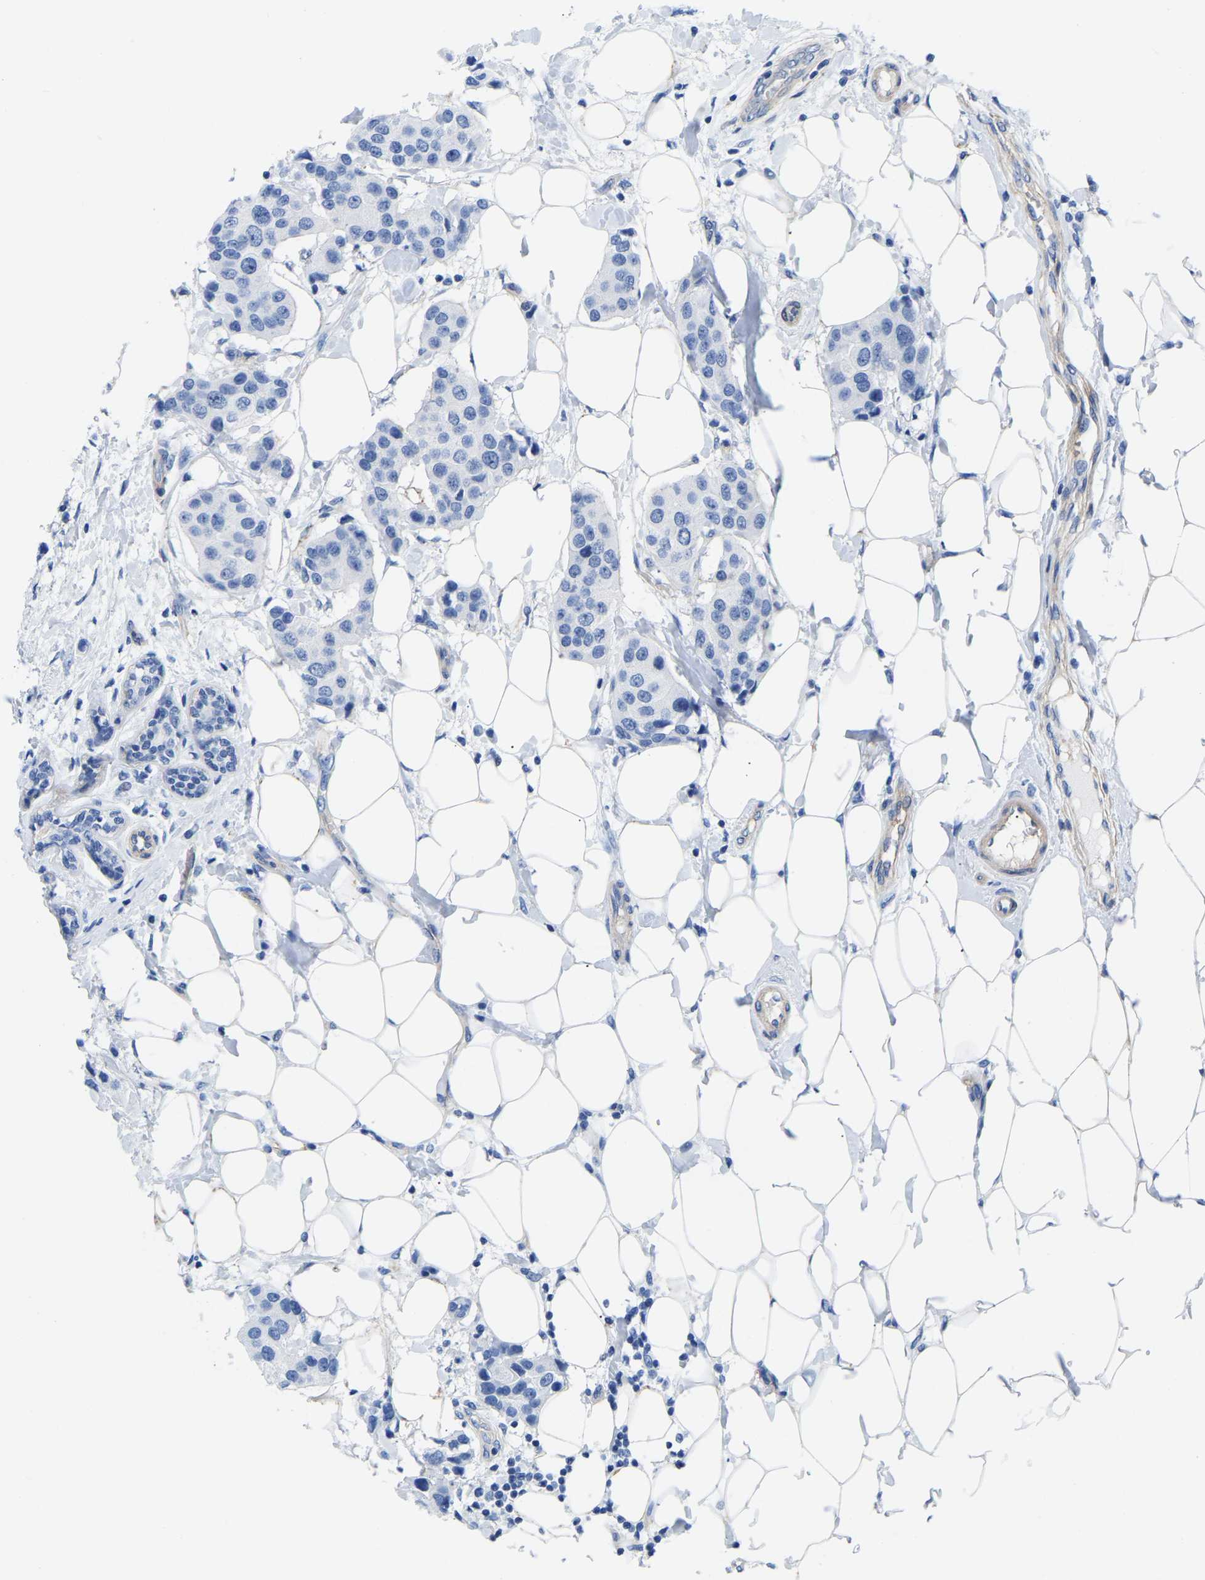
{"staining": {"intensity": "negative", "quantity": "none", "location": "none"}, "tissue": "breast cancer", "cell_type": "Tumor cells", "image_type": "cancer", "snomed": [{"axis": "morphology", "description": "Normal tissue, NOS"}, {"axis": "morphology", "description": "Duct carcinoma"}, {"axis": "topography", "description": "Breast"}], "caption": "Invasive ductal carcinoma (breast) stained for a protein using immunohistochemistry (IHC) displays no expression tumor cells.", "gene": "UPK3A", "patient": {"sex": "female", "age": 39}}